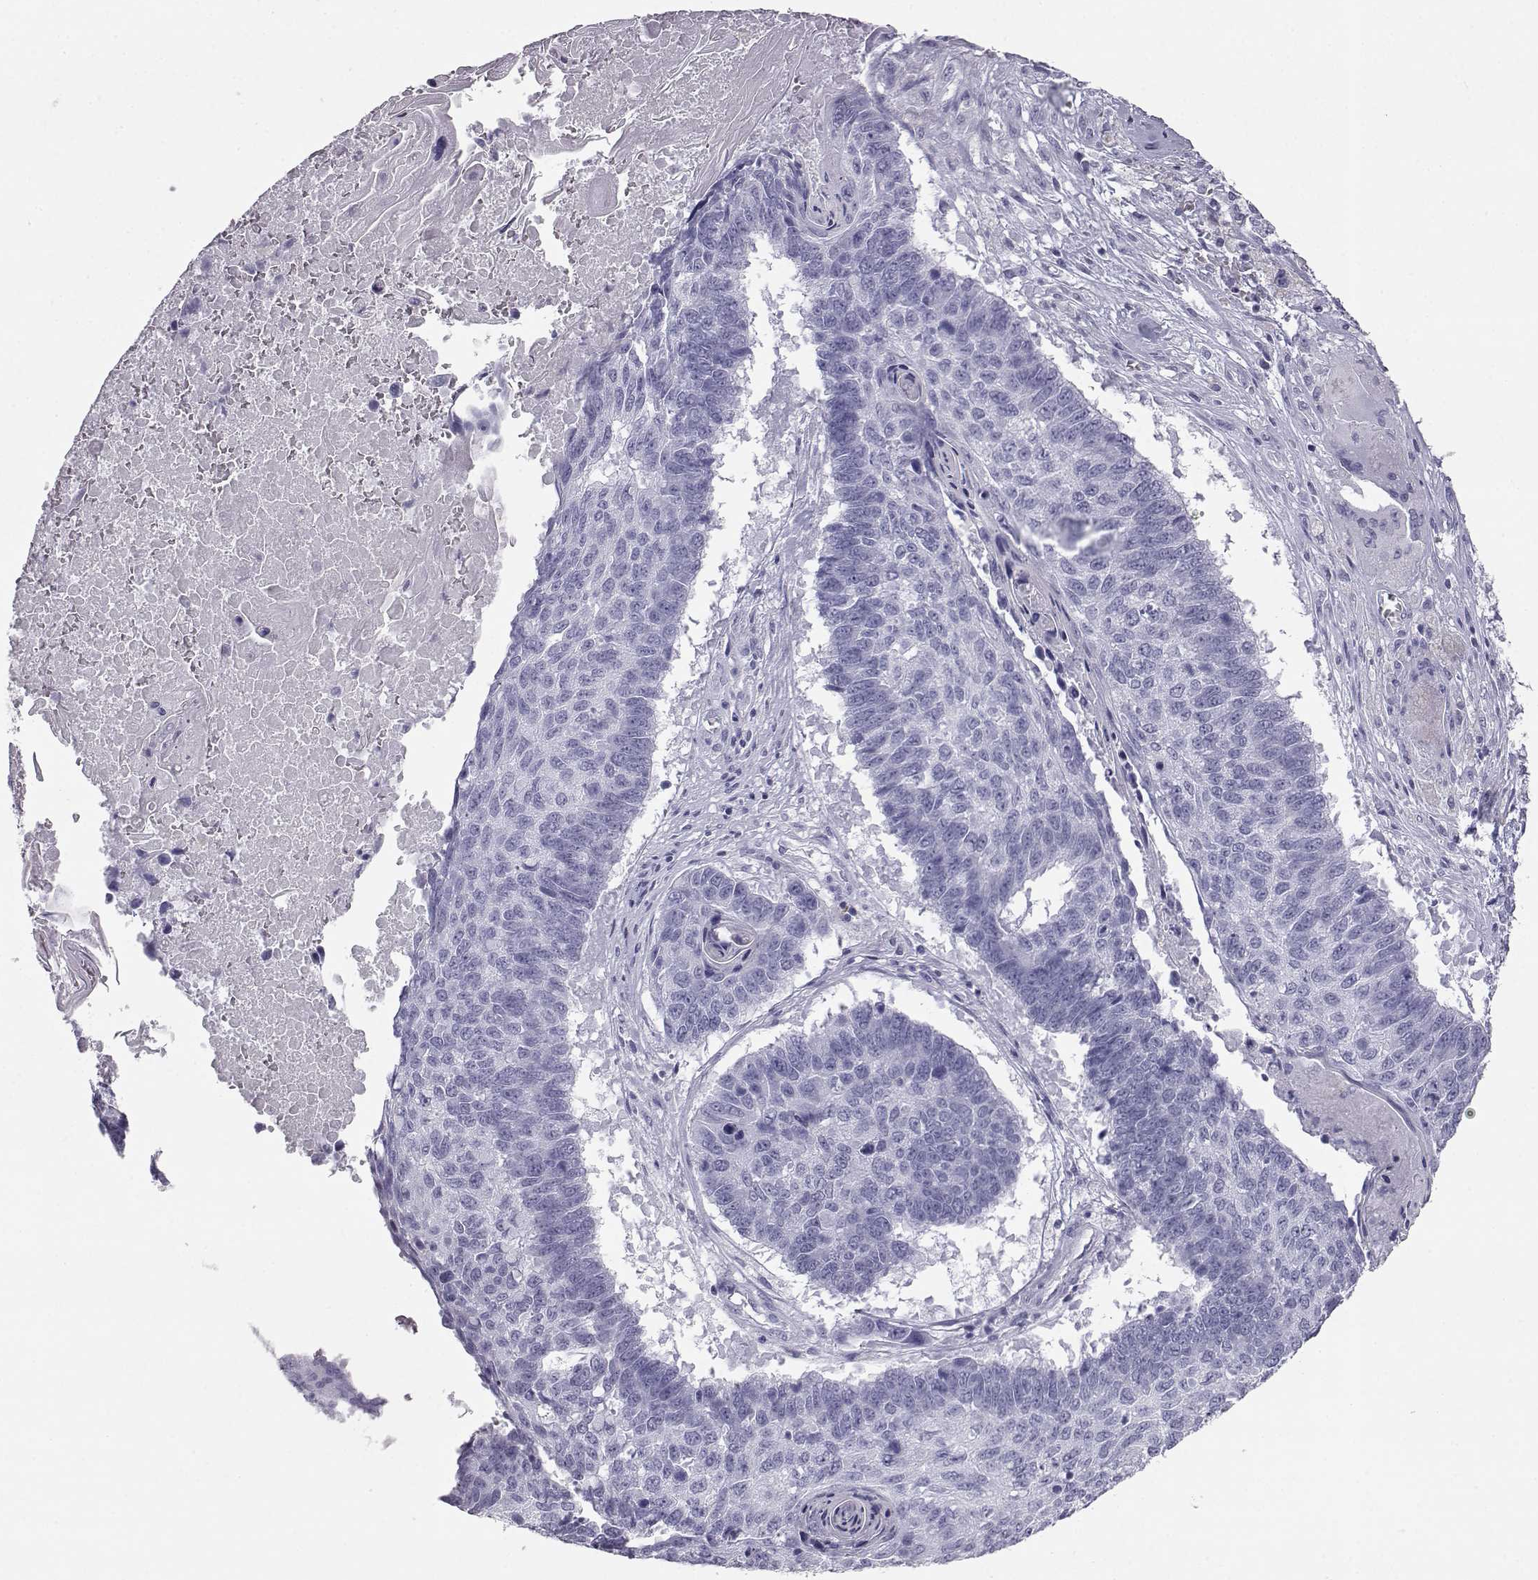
{"staining": {"intensity": "negative", "quantity": "none", "location": "none"}, "tissue": "lung cancer", "cell_type": "Tumor cells", "image_type": "cancer", "snomed": [{"axis": "morphology", "description": "Squamous cell carcinoma, NOS"}, {"axis": "topography", "description": "Lung"}], "caption": "Immunohistochemical staining of human lung cancer (squamous cell carcinoma) reveals no significant staining in tumor cells. (Stains: DAB immunohistochemistry with hematoxylin counter stain, Microscopy: brightfield microscopy at high magnification).", "gene": "ITLN2", "patient": {"sex": "male", "age": 73}}